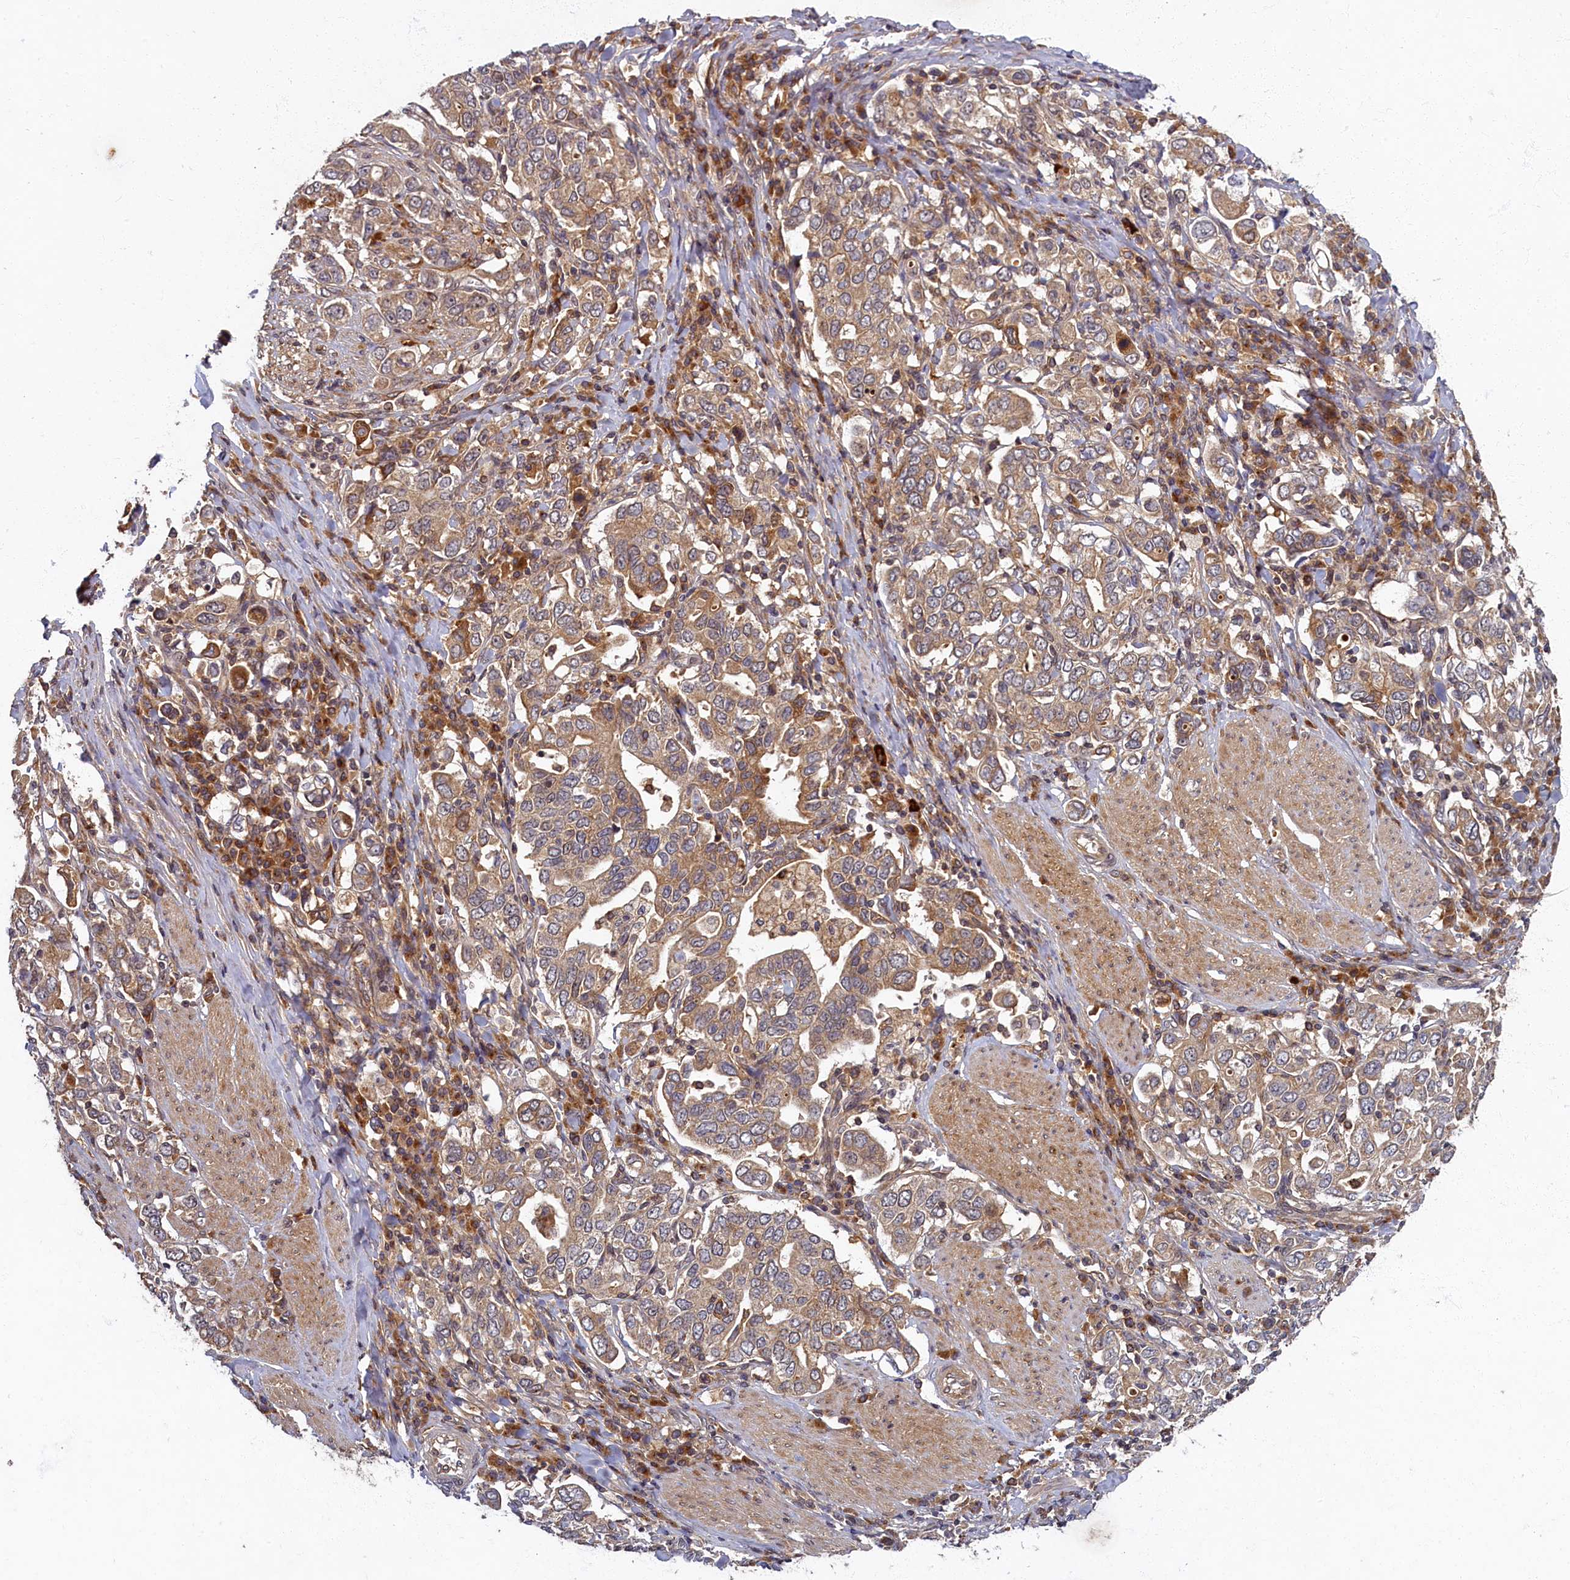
{"staining": {"intensity": "moderate", "quantity": ">75%", "location": "cytoplasmic/membranous"}, "tissue": "stomach cancer", "cell_type": "Tumor cells", "image_type": "cancer", "snomed": [{"axis": "morphology", "description": "Adenocarcinoma, NOS"}, {"axis": "topography", "description": "Stomach, upper"}], "caption": "Stomach cancer (adenocarcinoma) stained with a protein marker demonstrates moderate staining in tumor cells.", "gene": "BICD1", "patient": {"sex": "male", "age": 62}}